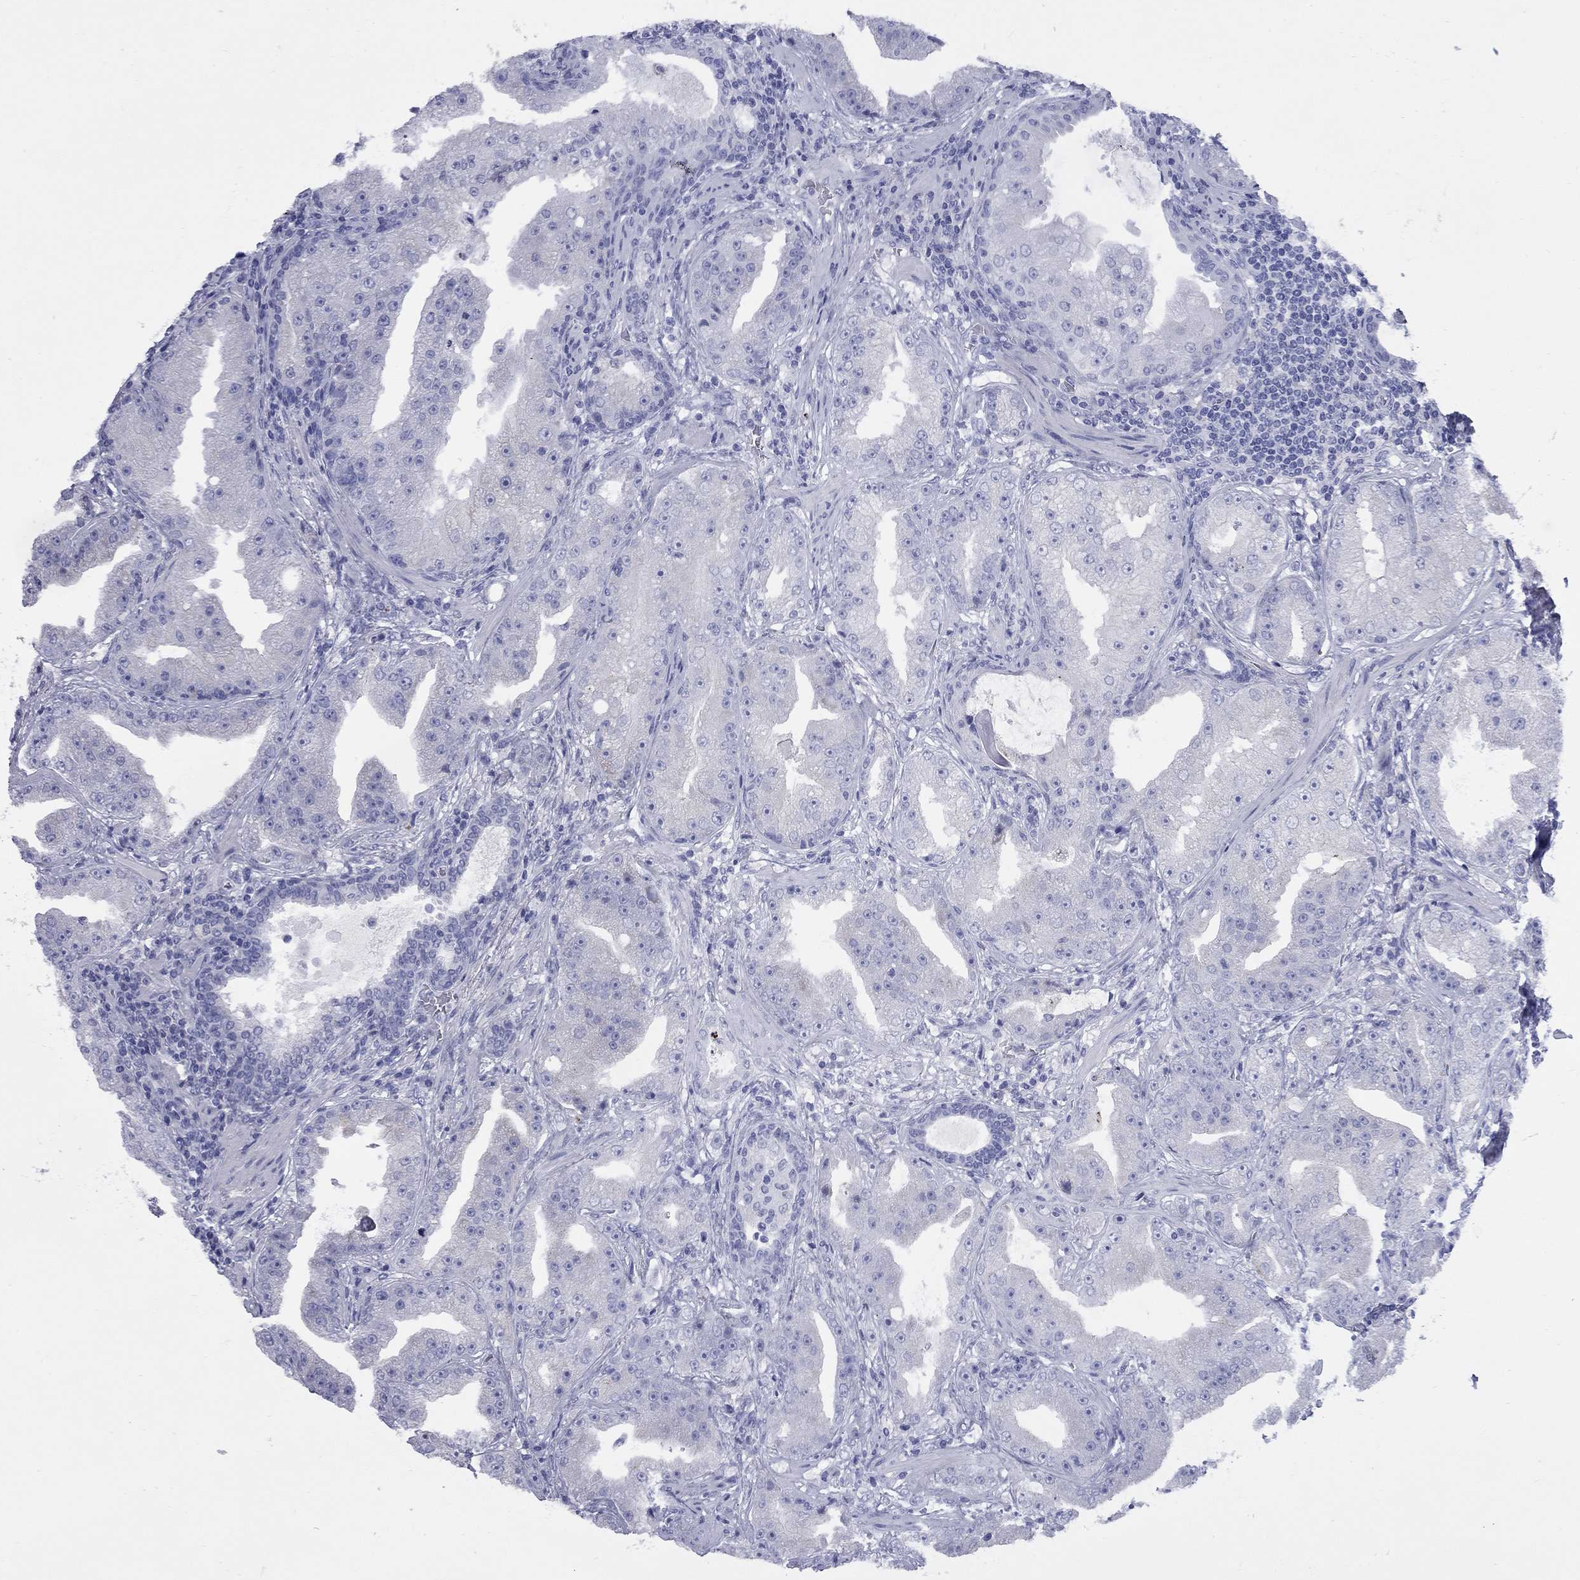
{"staining": {"intensity": "negative", "quantity": "none", "location": "none"}, "tissue": "prostate cancer", "cell_type": "Tumor cells", "image_type": "cancer", "snomed": [{"axis": "morphology", "description": "Adenocarcinoma, Low grade"}, {"axis": "topography", "description": "Prostate"}], "caption": "A high-resolution histopathology image shows immunohistochemistry (IHC) staining of prostate low-grade adenocarcinoma, which demonstrates no significant positivity in tumor cells. (DAB (3,3'-diaminobenzidine) immunohistochemistry (IHC) visualized using brightfield microscopy, high magnification).", "gene": "CCNA1", "patient": {"sex": "male", "age": 62}}